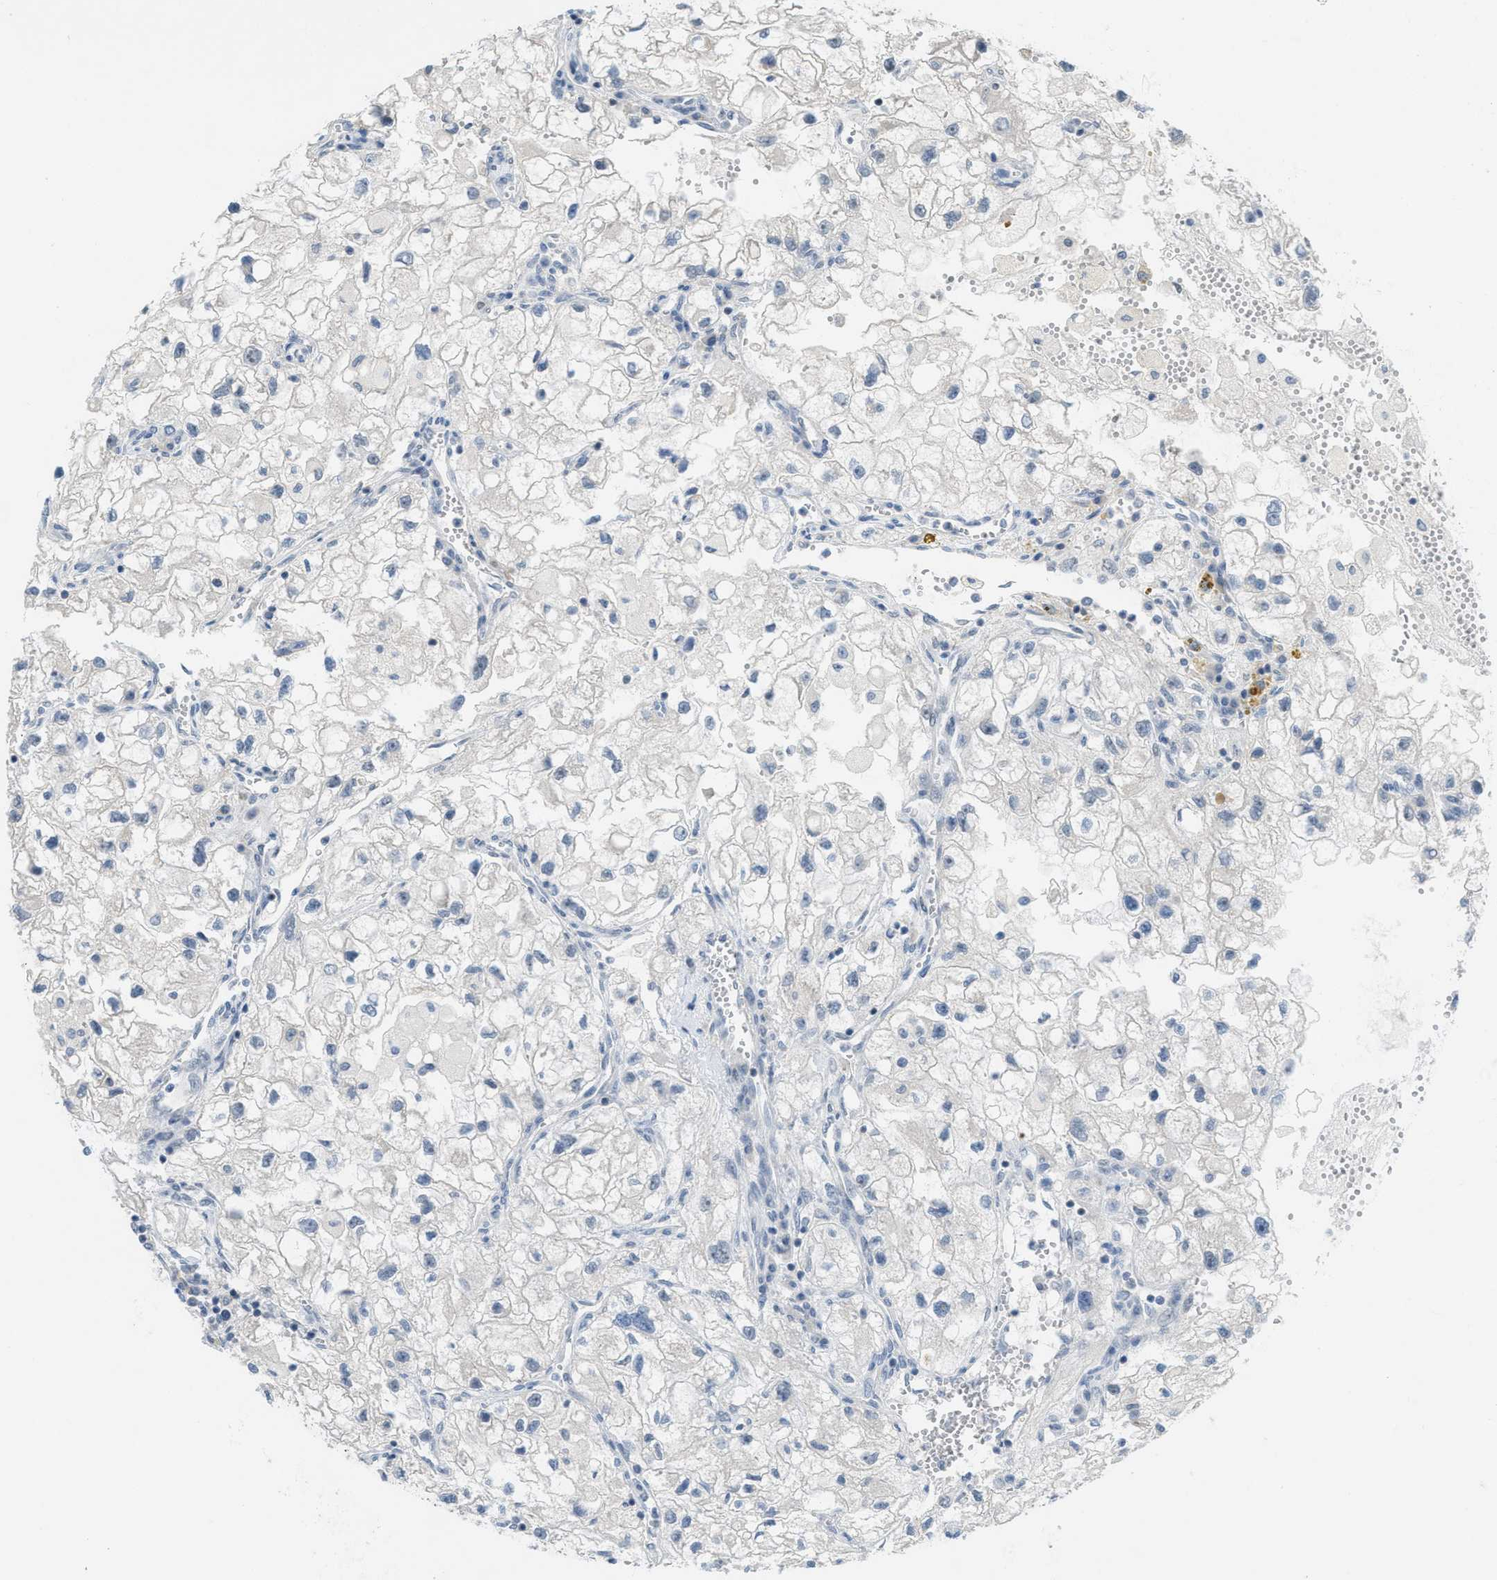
{"staining": {"intensity": "negative", "quantity": "none", "location": "none"}, "tissue": "renal cancer", "cell_type": "Tumor cells", "image_type": "cancer", "snomed": [{"axis": "morphology", "description": "Adenocarcinoma, NOS"}, {"axis": "topography", "description": "Kidney"}], "caption": "High magnification brightfield microscopy of renal cancer (adenocarcinoma) stained with DAB (brown) and counterstained with hematoxylin (blue): tumor cells show no significant positivity. The staining is performed using DAB (3,3'-diaminobenzidine) brown chromogen with nuclei counter-stained in using hematoxylin.", "gene": "TXNDC2", "patient": {"sex": "female", "age": 70}}